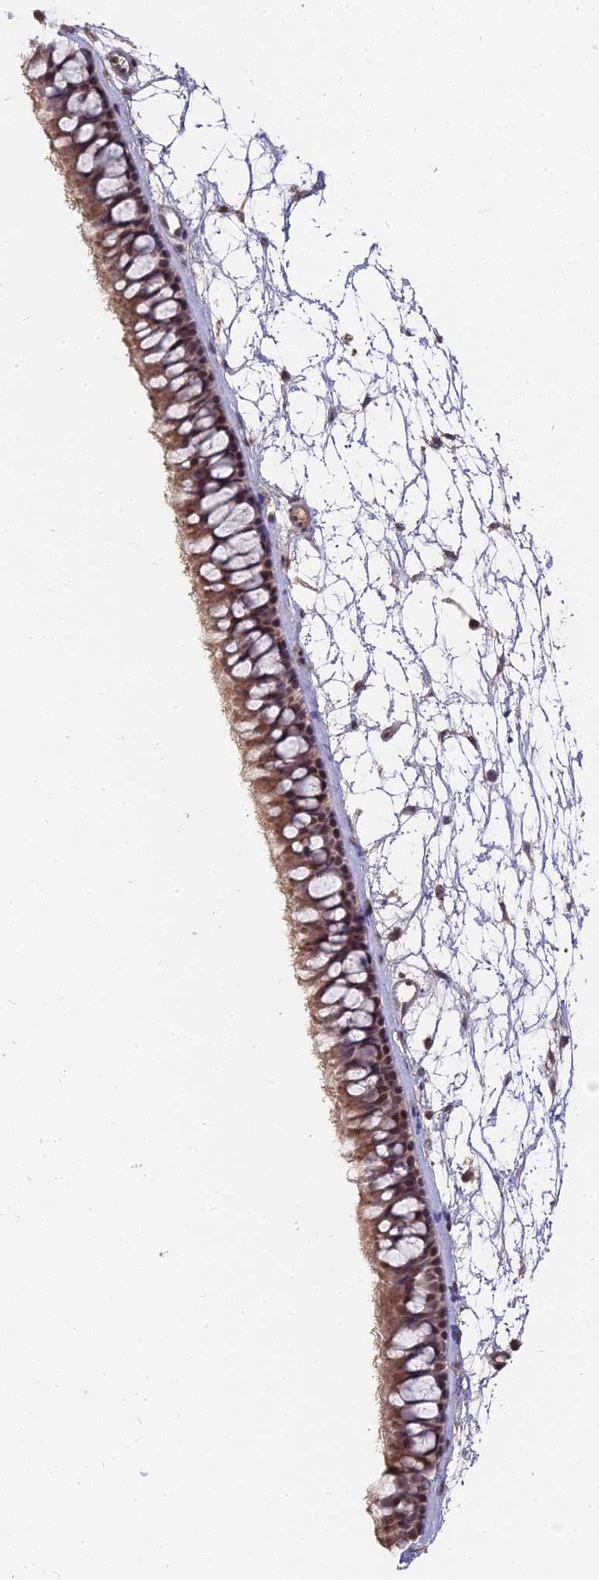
{"staining": {"intensity": "moderate", "quantity": ">75%", "location": "cytoplasmic/membranous,nuclear"}, "tissue": "nasopharynx", "cell_type": "Respiratory epithelial cells", "image_type": "normal", "snomed": [{"axis": "morphology", "description": "Normal tissue, NOS"}, {"axis": "topography", "description": "Nasopharynx"}], "caption": "This micrograph displays IHC staining of benign human nasopharynx, with medium moderate cytoplasmic/membranous,nuclear expression in approximately >75% of respiratory epithelial cells.", "gene": "NR1H3", "patient": {"sex": "male", "age": 64}}